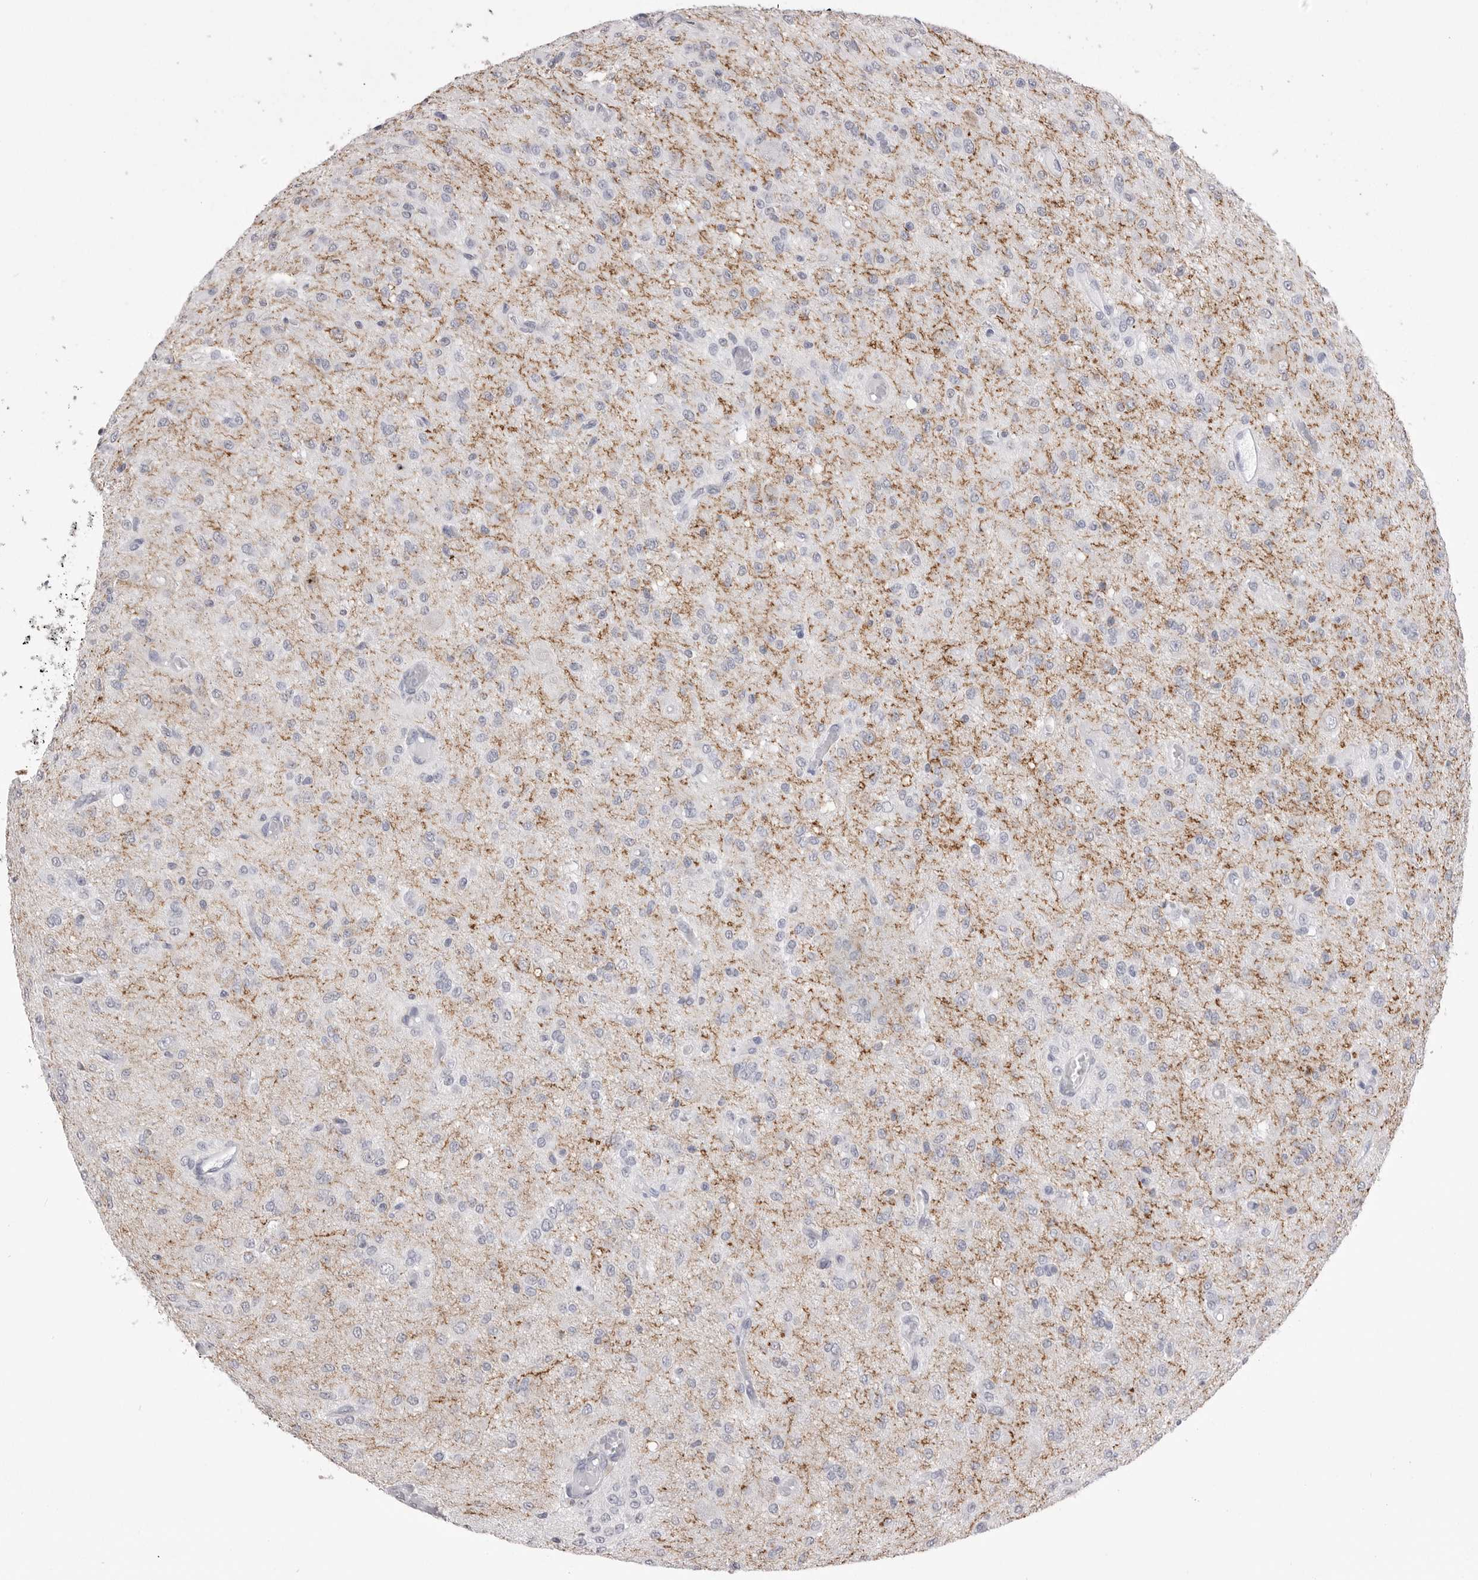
{"staining": {"intensity": "negative", "quantity": "none", "location": "none"}, "tissue": "glioma", "cell_type": "Tumor cells", "image_type": "cancer", "snomed": [{"axis": "morphology", "description": "Glioma, malignant, High grade"}, {"axis": "topography", "description": "Brain"}], "caption": "IHC micrograph of glioma stained for a protein (brown), which demonstrates no staining in tumor cells.", "gene": "ICAM5", "patient": {"sex": "female", "age": 59}}